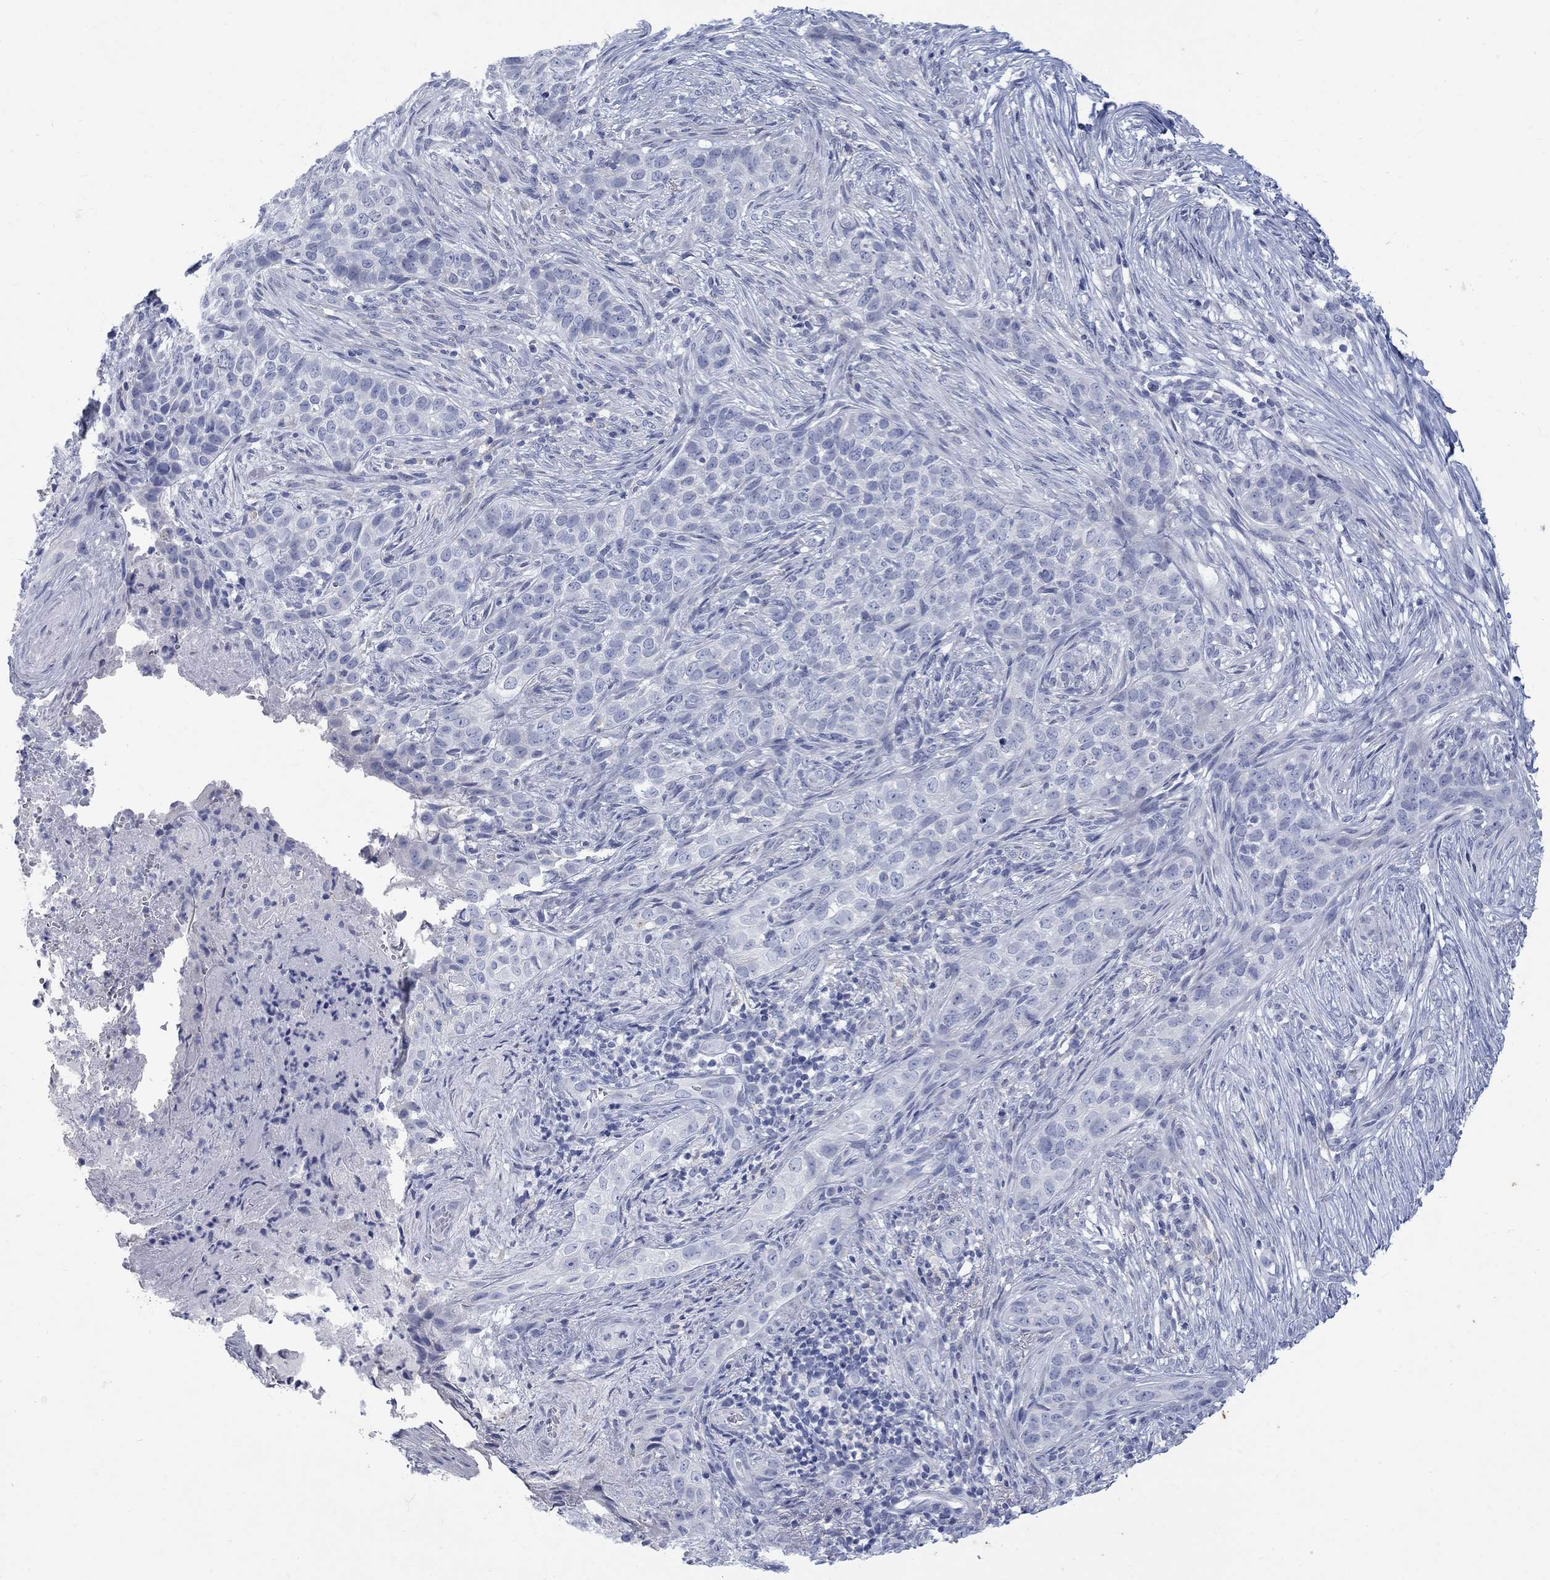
{"staining": {"intensity": "negative", "quantity": "none", "location": "none"}, "tissue": "skin cancer", "cell_type": "Tumor cells", "image_type": "cancer", "snomed": [{"axis": "morphology", "description": "Squamous cell carcinoma, NOS"}, {"axis": "topography", "description": "Skin"}], "caption": "Human skin cancer (squamous cell carcinoma) stained for a protein using IHC demonstrates no expression in tumor cells.", "gene": "RFTN2", "patient": {"sex": "male", "age": 88}}